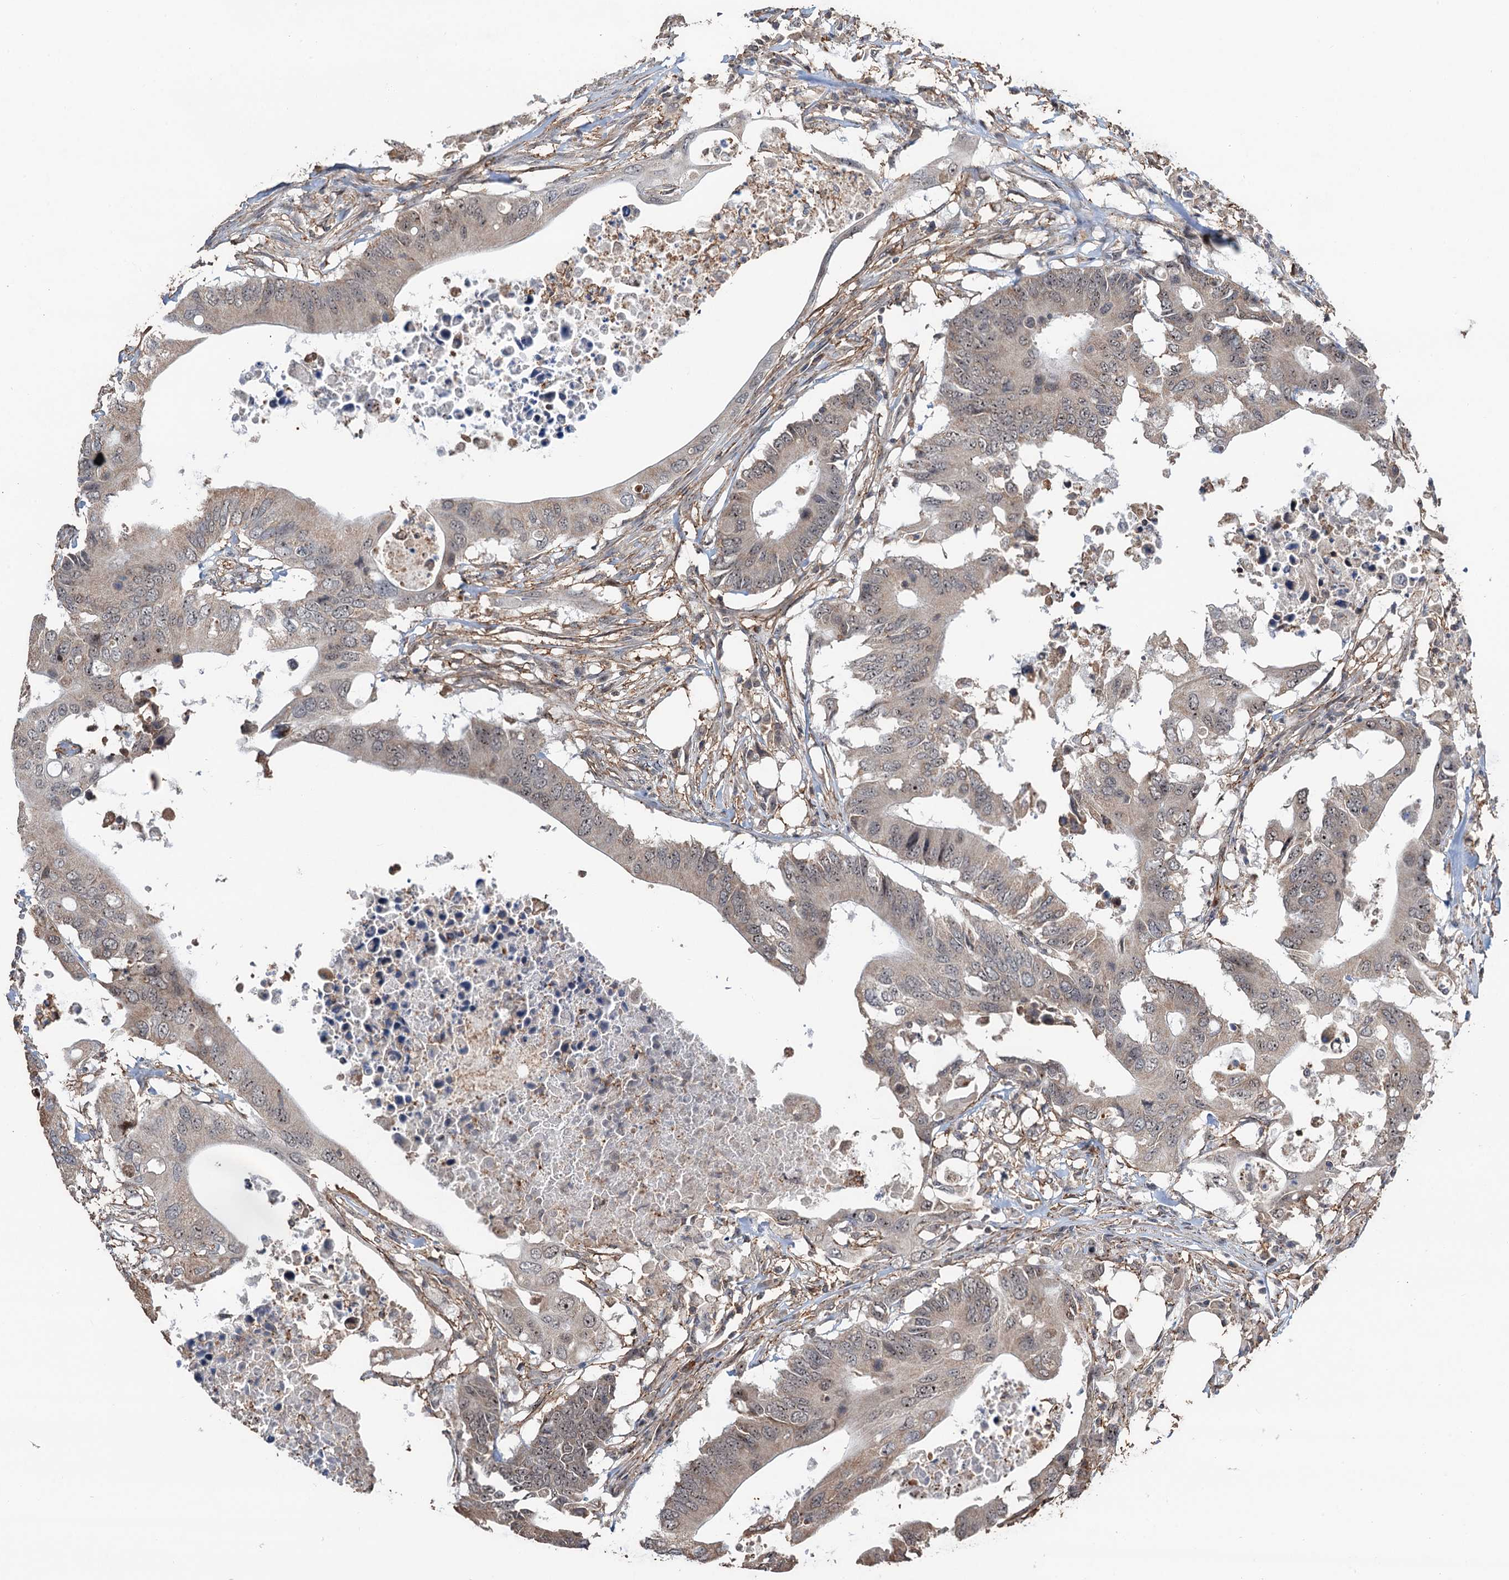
{"staining": {"intensity": "weak", "quantity": "<25%", "location": "cytoplasmic/membranous"}, "tissue": "colorectal cancer", "cell_type": "Tumor cells", "image_type": "cancer", "snomed": [{"axis": "morphology", "description": "Adenocarcinoma, NOS"}, {"axis": "topography", "description": "Colon"}], "caption": "Colorectal adenocarcinoma stained for a protein using IHC demonstrates no expression tumor cells.", "gene": "TMA16", "patient": {"sex": "male", "age": 71}}